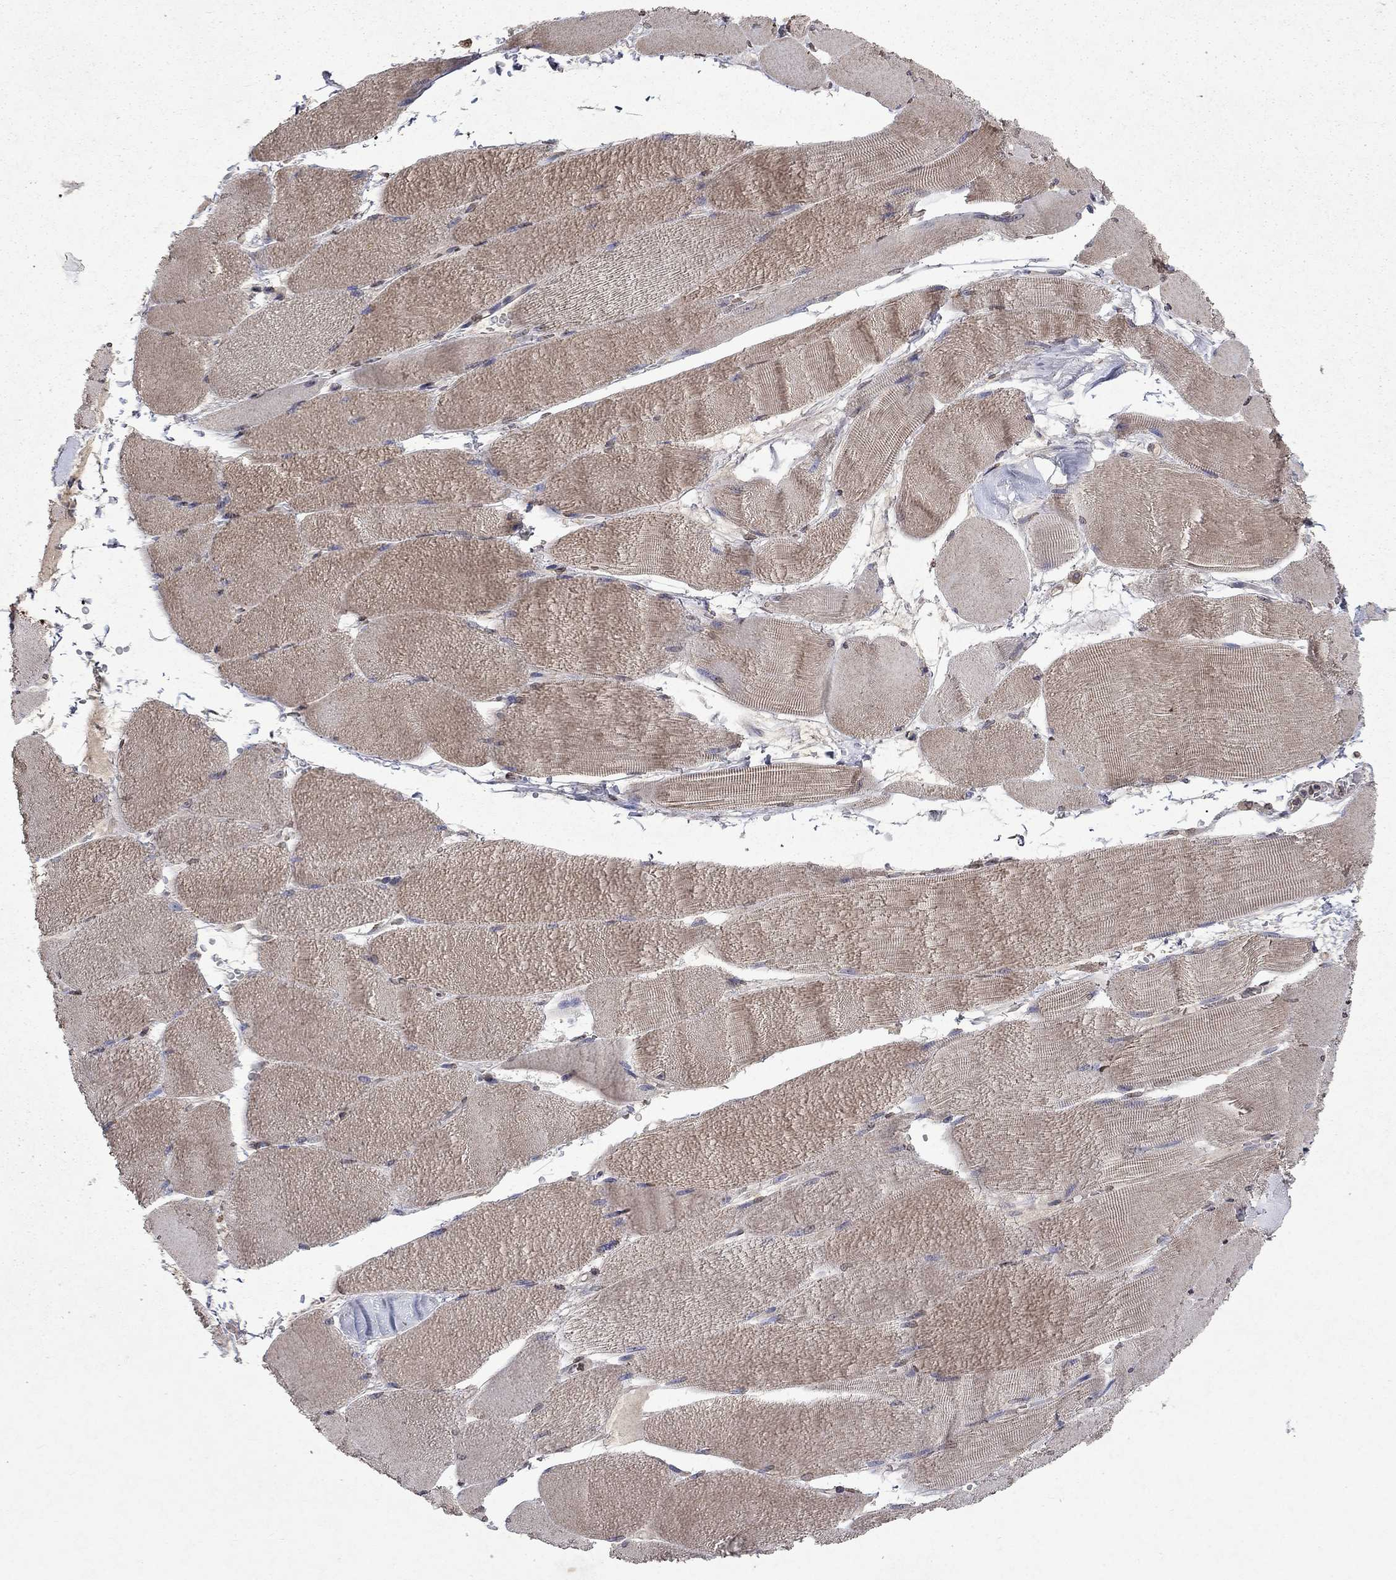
{"staining": {"intensity": "weak", "quantity": "25%-75%", "location": "cytoplasmic/membranous"}, "tissue": "skeletal muscle", "cell_type": "Myocytes", "image_type": "normal", "snomed": [{"axis": "morphology", "description": "Normal tissue, NOS"}, {"axis": "topography", "description": "Skeletal muscle"}], "caption": "Myocytes reveal weak cytoplasmic/membranous staining in about 25%-75% of cells in unremarkable skeletal muscle. Immunohistochemistry (ihc) stains the protein of interest in brown and the nuclei are stained blue.", "gene": "TTC38", "patient": {"sex": "male", "age": 56}}